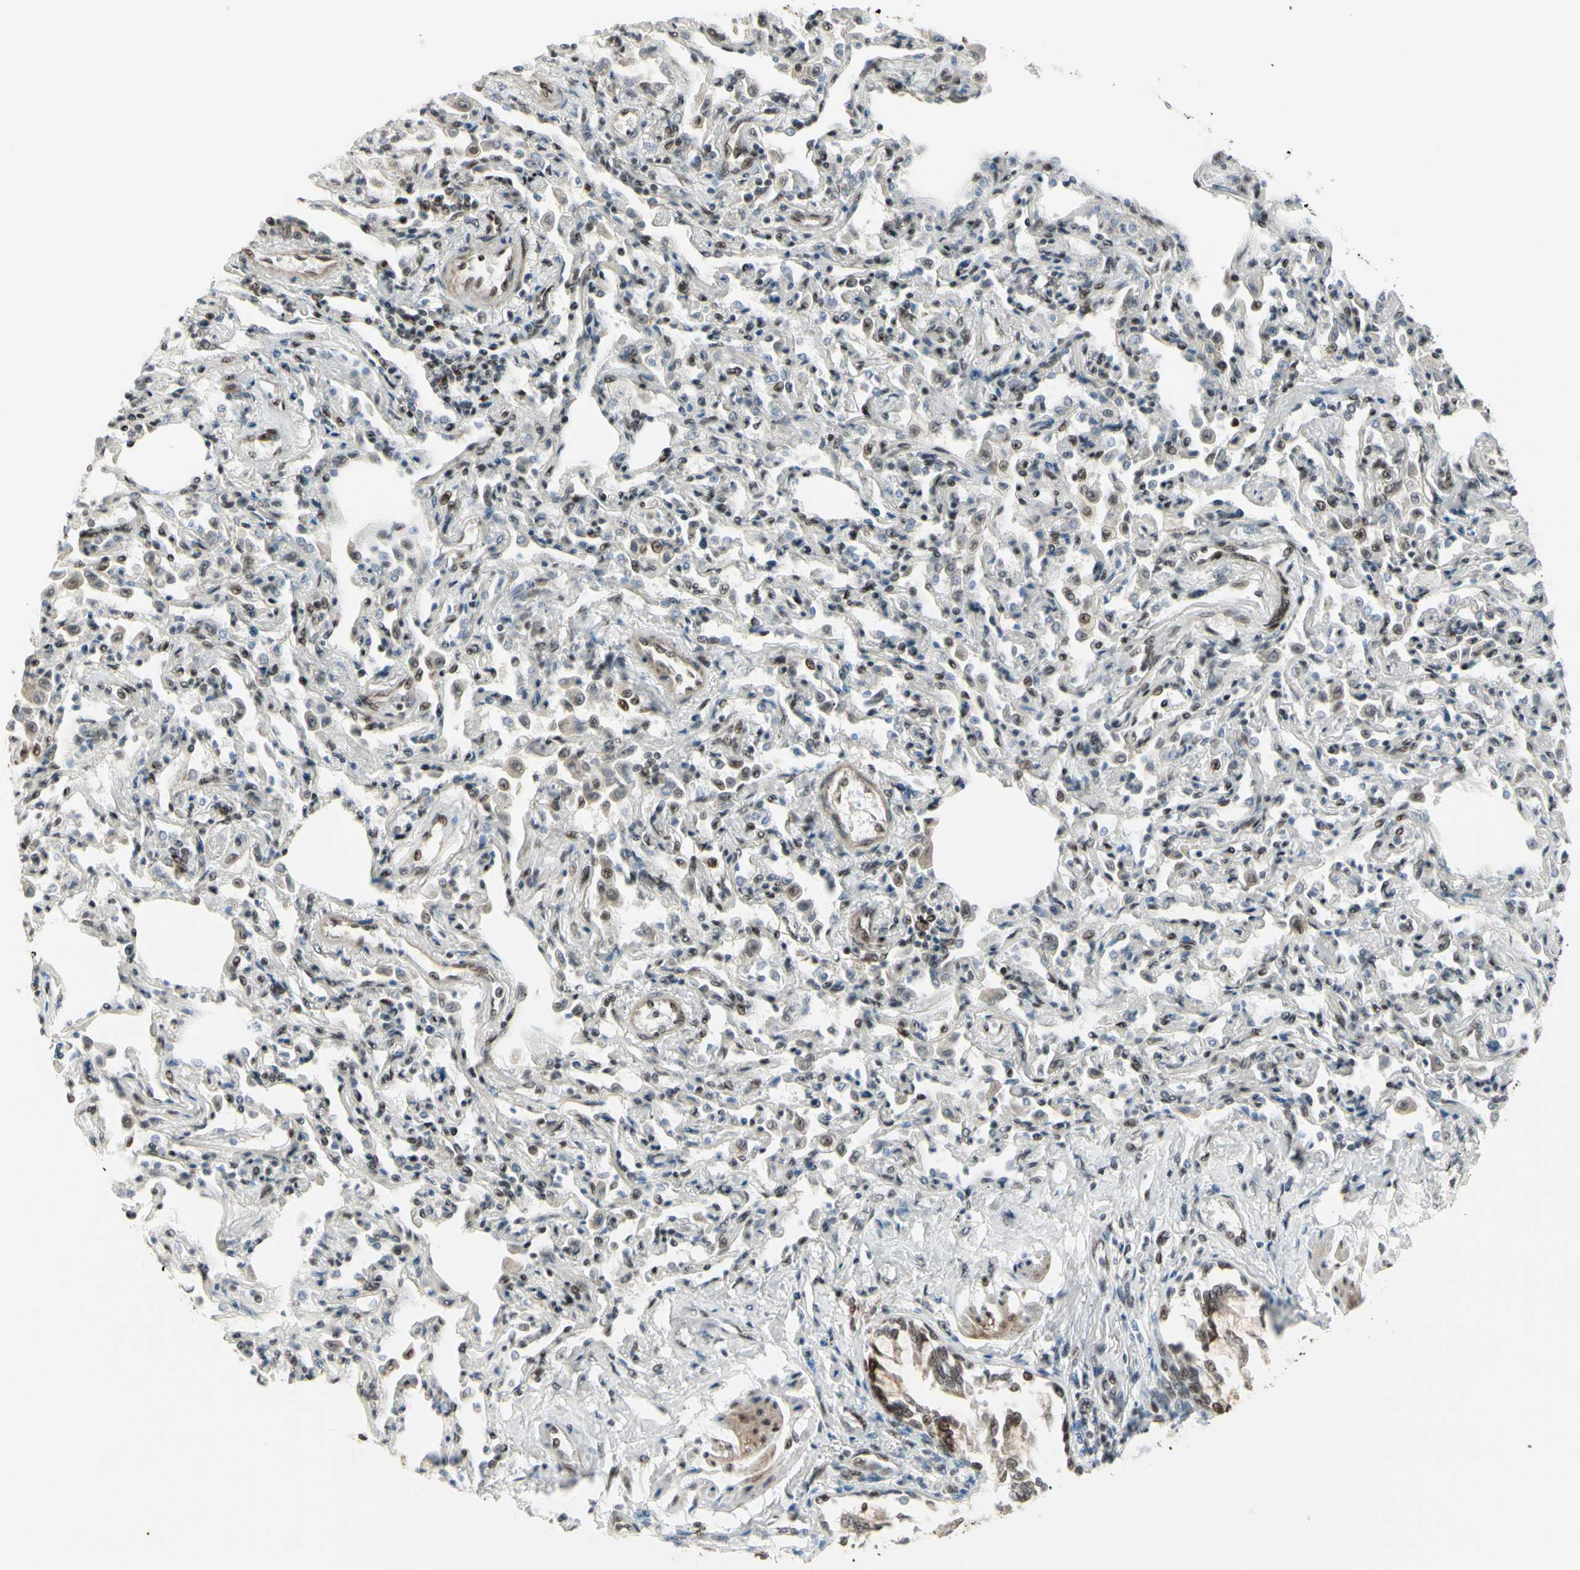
{"staining": {"intensity": "strong", "quantity": ">75%", "location": "nuclear"}, "tissue": "bronchus", "cell_type": "Respiratory epithelial cells", "image_type": "normal", "snomed": [{"axis": "morphology", "description": "Normal tissue, NOS"}, {"axis": "topography", "description": "Lung"}], "caption": "Human bronchus stained with a brown dye shows strong nuclear positive positivity in approximately >75% of respiratory epithelial cells.", "gene": "CHAMP1", "patient": {"sex": "male", "age": 64}}